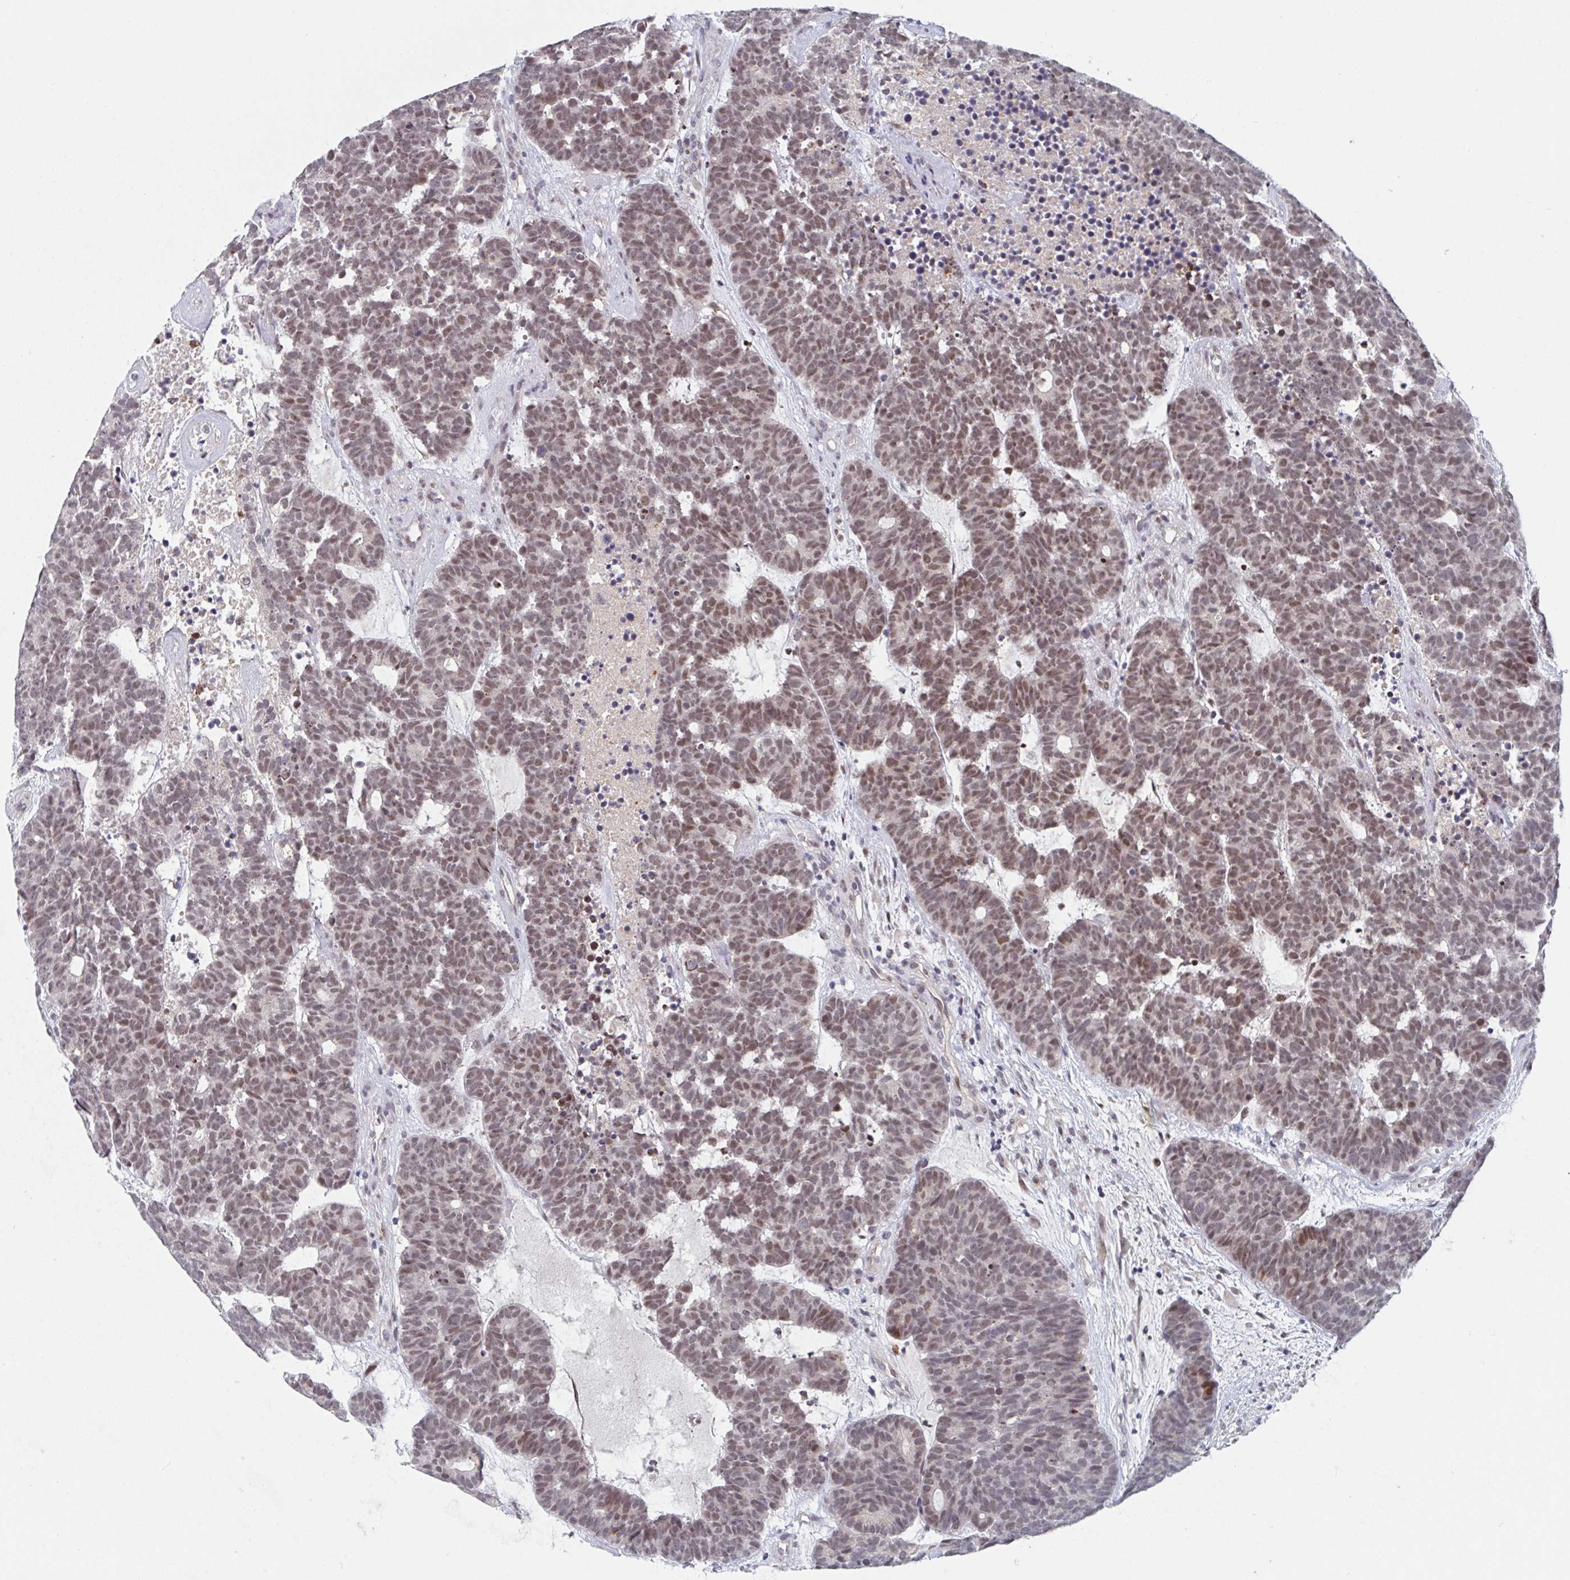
{"staining": {"intensity": "moderate", "quantity": "25%-75%", "location": "nuclear"}, "tissue": "head and neck cancer", "cell_type": "Tumor cells", "image_type": "cancer", "snomed": [{"axis": "morphology", "description": "Adenocarcinoma, NOS"}, {"axis": "topography", "description": "Head-Neck"}], "caption": "Human adenocarcinoma (head and neck) stained with a brown dye exhibits moderate nuclear positive positivity in about 25%-75% of tumor cells.", "gene": "RNF212", "patient": {"sex": "female", "age": 81}}